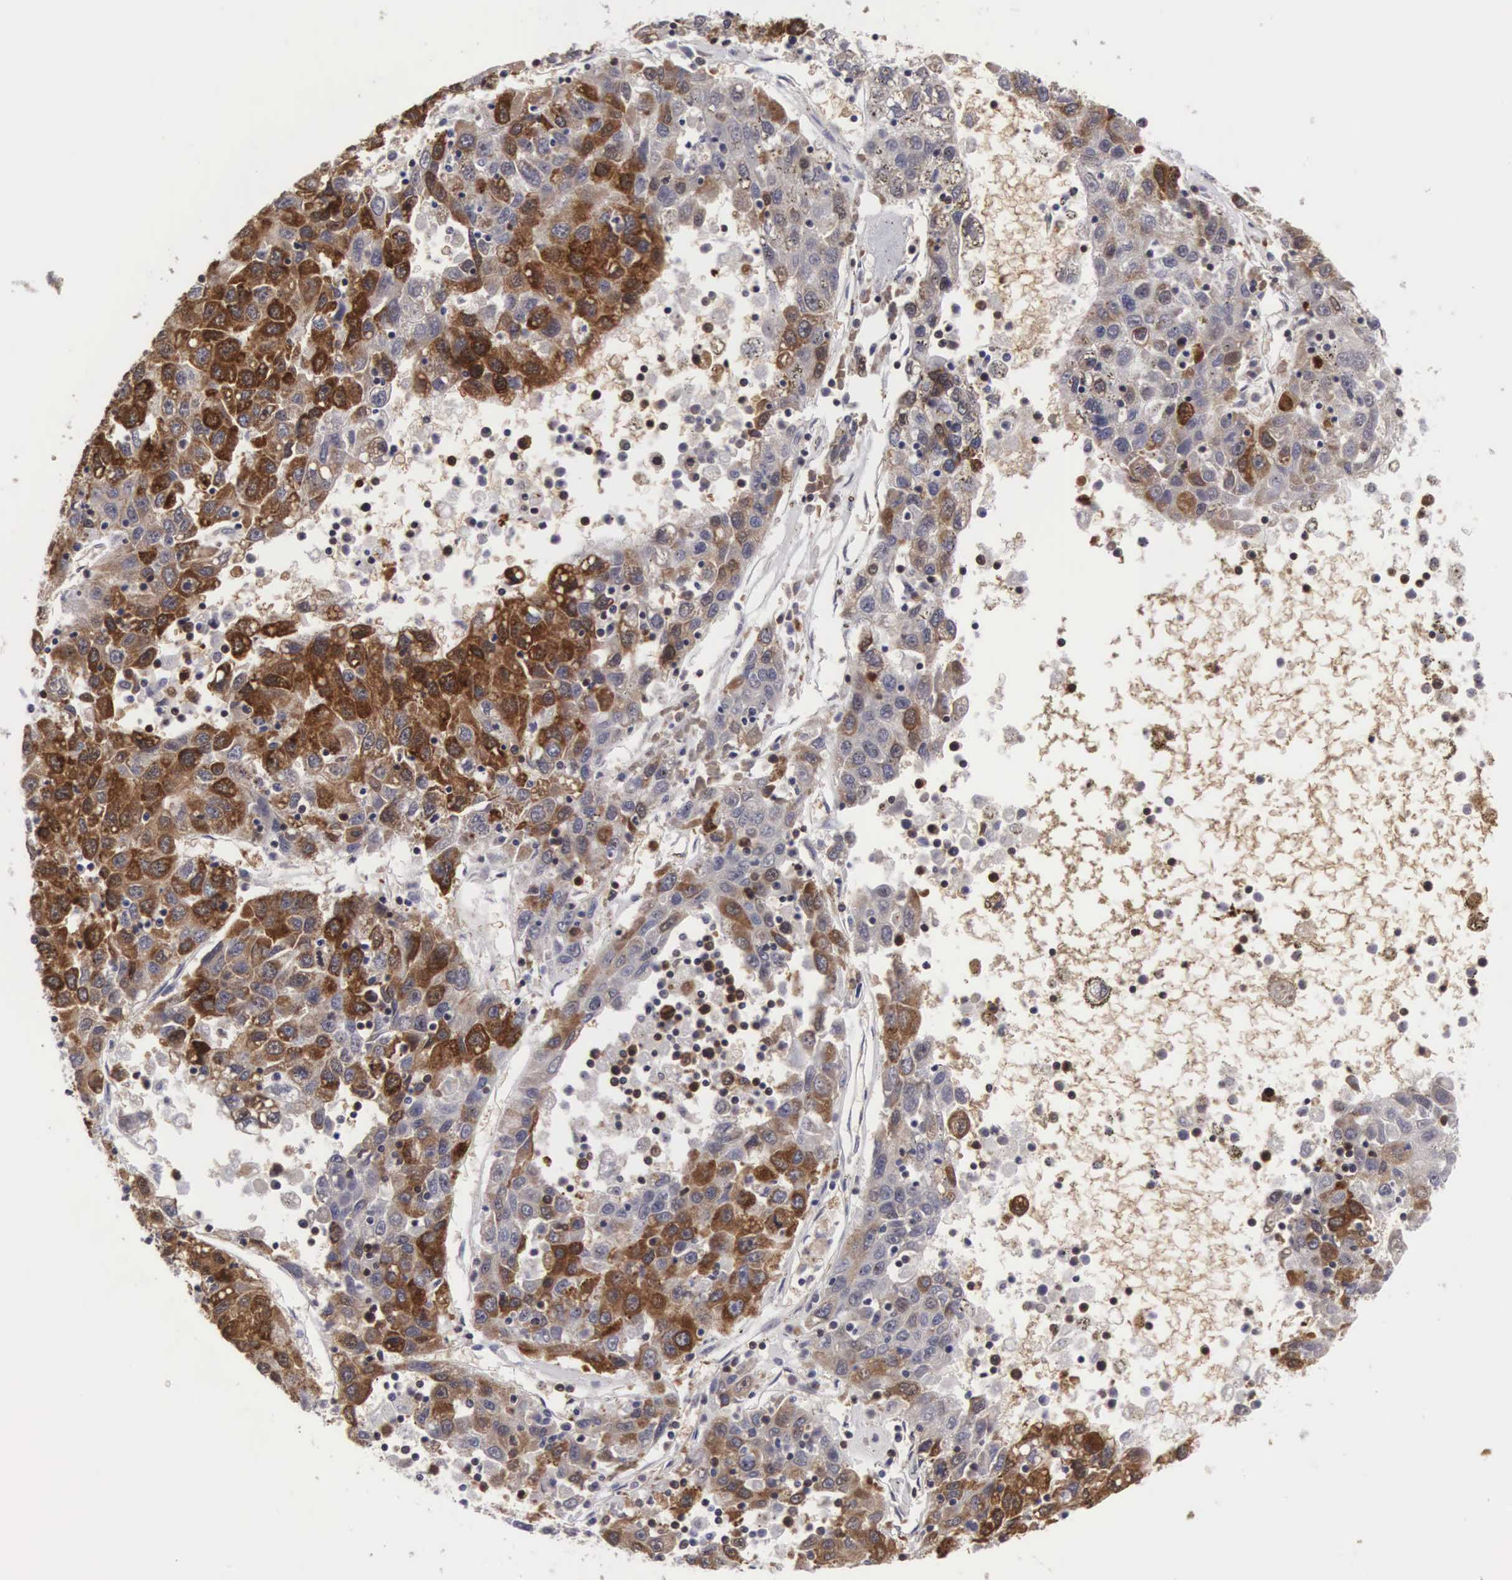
{"staining": {"intensity": "strong", "quantity": ">75%", "location": "cytoplasmic/membranous"}, "tissue": "liver cancer", "cell_type": "Tumor cells", "image_type": "cancer", "snomed": [{"axis": "morphology", "description": "Carcinoma, Hepatocellular, NOS"}, {"axis": "topography", "description": "Liver"}], "caption": "Immunohistochemistry (IHC) (DAB (3,3'-diaminobenzidine)) staining of liver cancer demonstrates strong cytoplasmic/membranous protein positivity in about >75% of tumor cells.", "gene": "ADSL", "patient": {"sex": "male", "age": 49}}